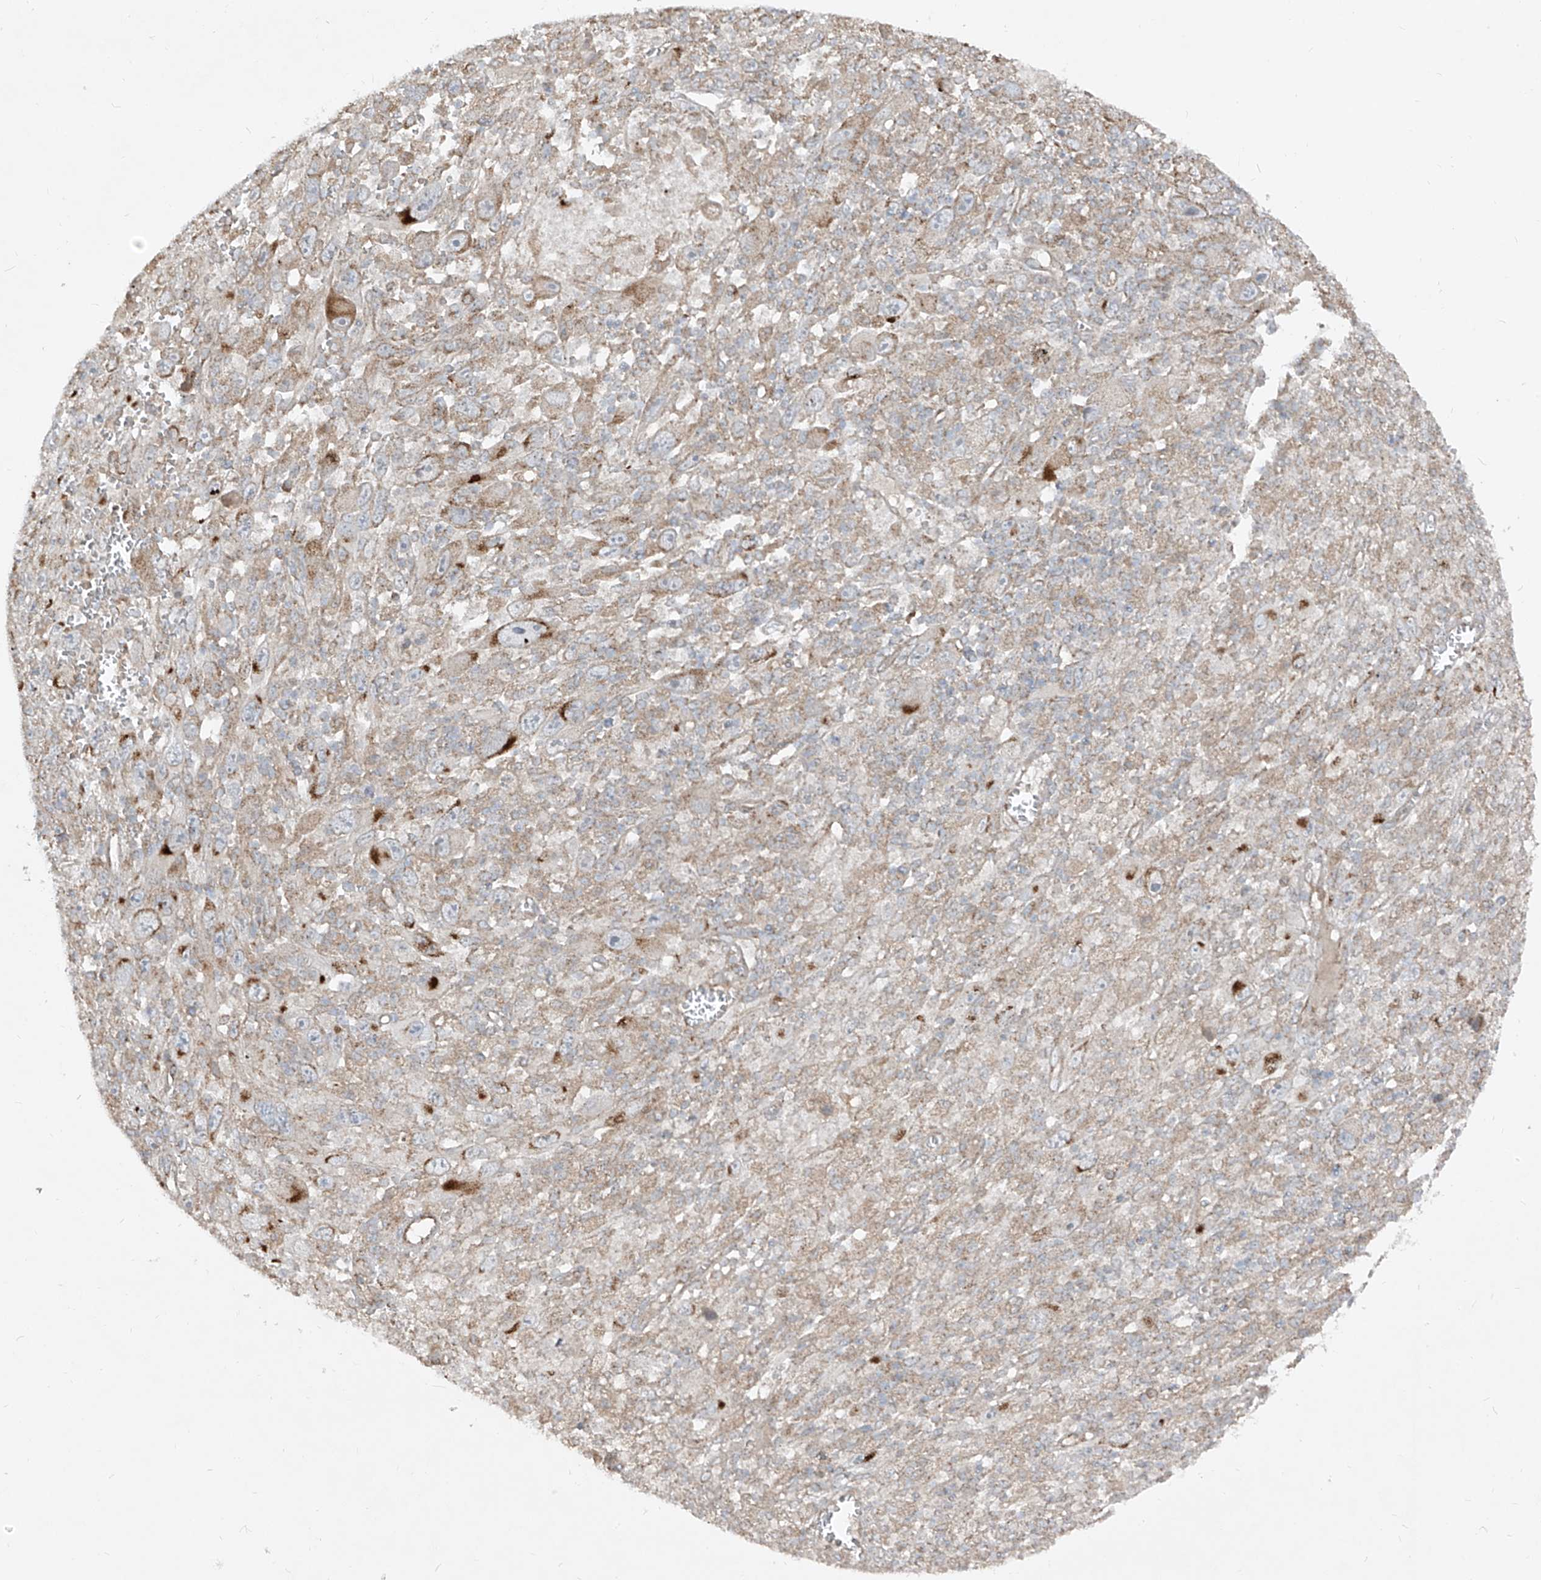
{"staining": {"intensity": "weak", "quantity": "25%-75%", "location": "cytoplasmic/membranous"}, "tissue": "melanoma", "cell_type": "Tumor cells", "image_type": "cancer", "snomed": [{"axis": "morphology", "description": "Malignant melanoma, Metastatic site"}, {"axis": "topography", "description": "Skin"}], "caption": "Immunohistochemistry (DAB) staining of melanoma displays weak cytoplasmic/membranous protein positivity in approximately 25%-75% of tumor cells. (DAB IHC, brown staining for protein, blue staining for nuclei).", "gene": "ABCD3", "patient": {"sex": "female", "age": 56}}